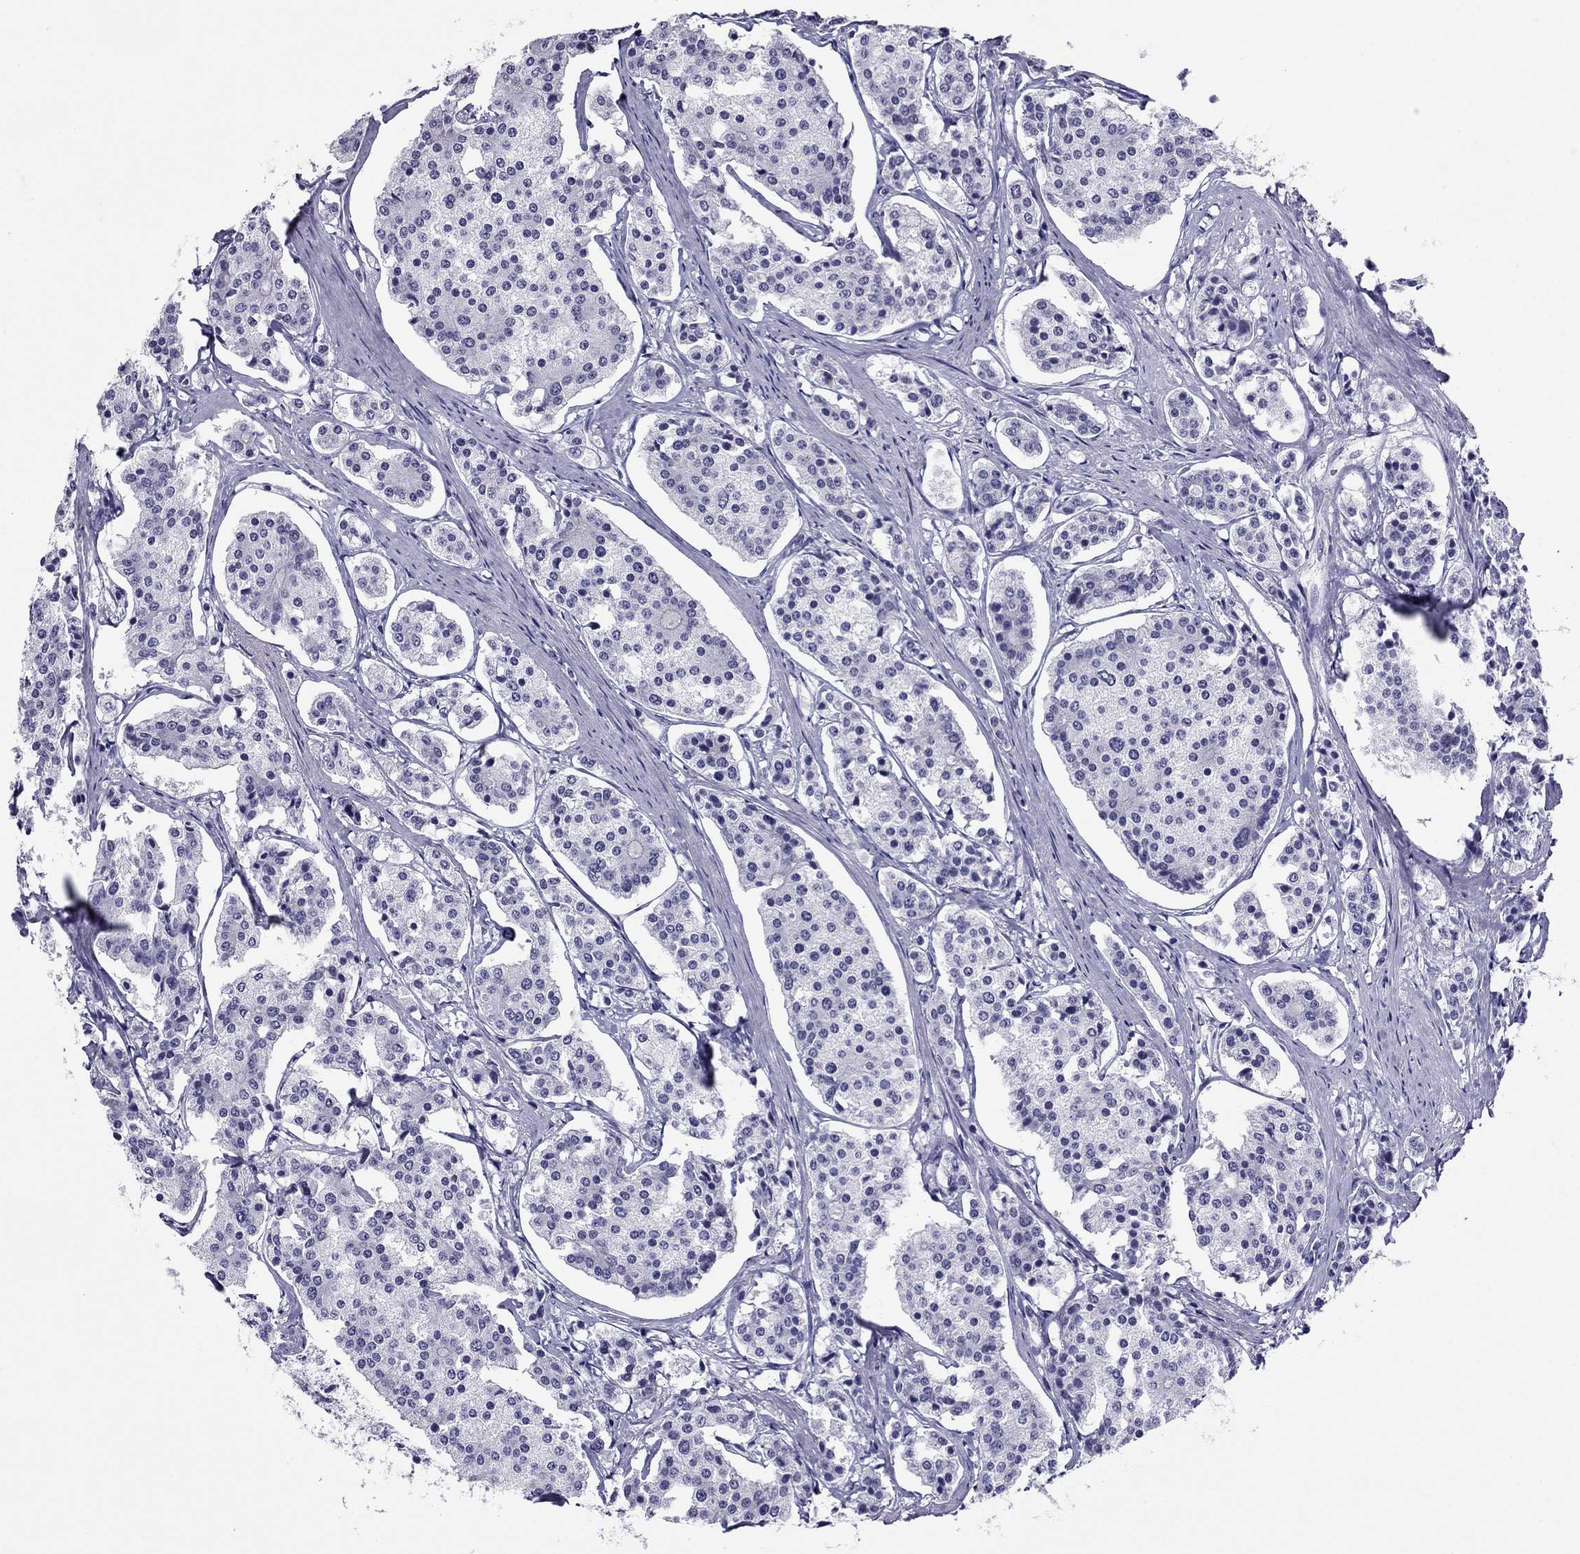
{"staining": {"intensity": "negative", "quantity": "none", "location": "none"}, "tissue": "carcinoid", "cell_type": "Tumor cells", "image_type": "cancer", "snomed": [{"axis": "morphology", "description": "Carcinoid, malignant, NOS"}, {"axis": "topography", "description": "Small intestine"}], "caption": "This is an IHC micrograph of human carcinoid. There is no positivity in tumor cells.", "gene": "CROCC2", "patient": {"sex": "female", "age": 65}}